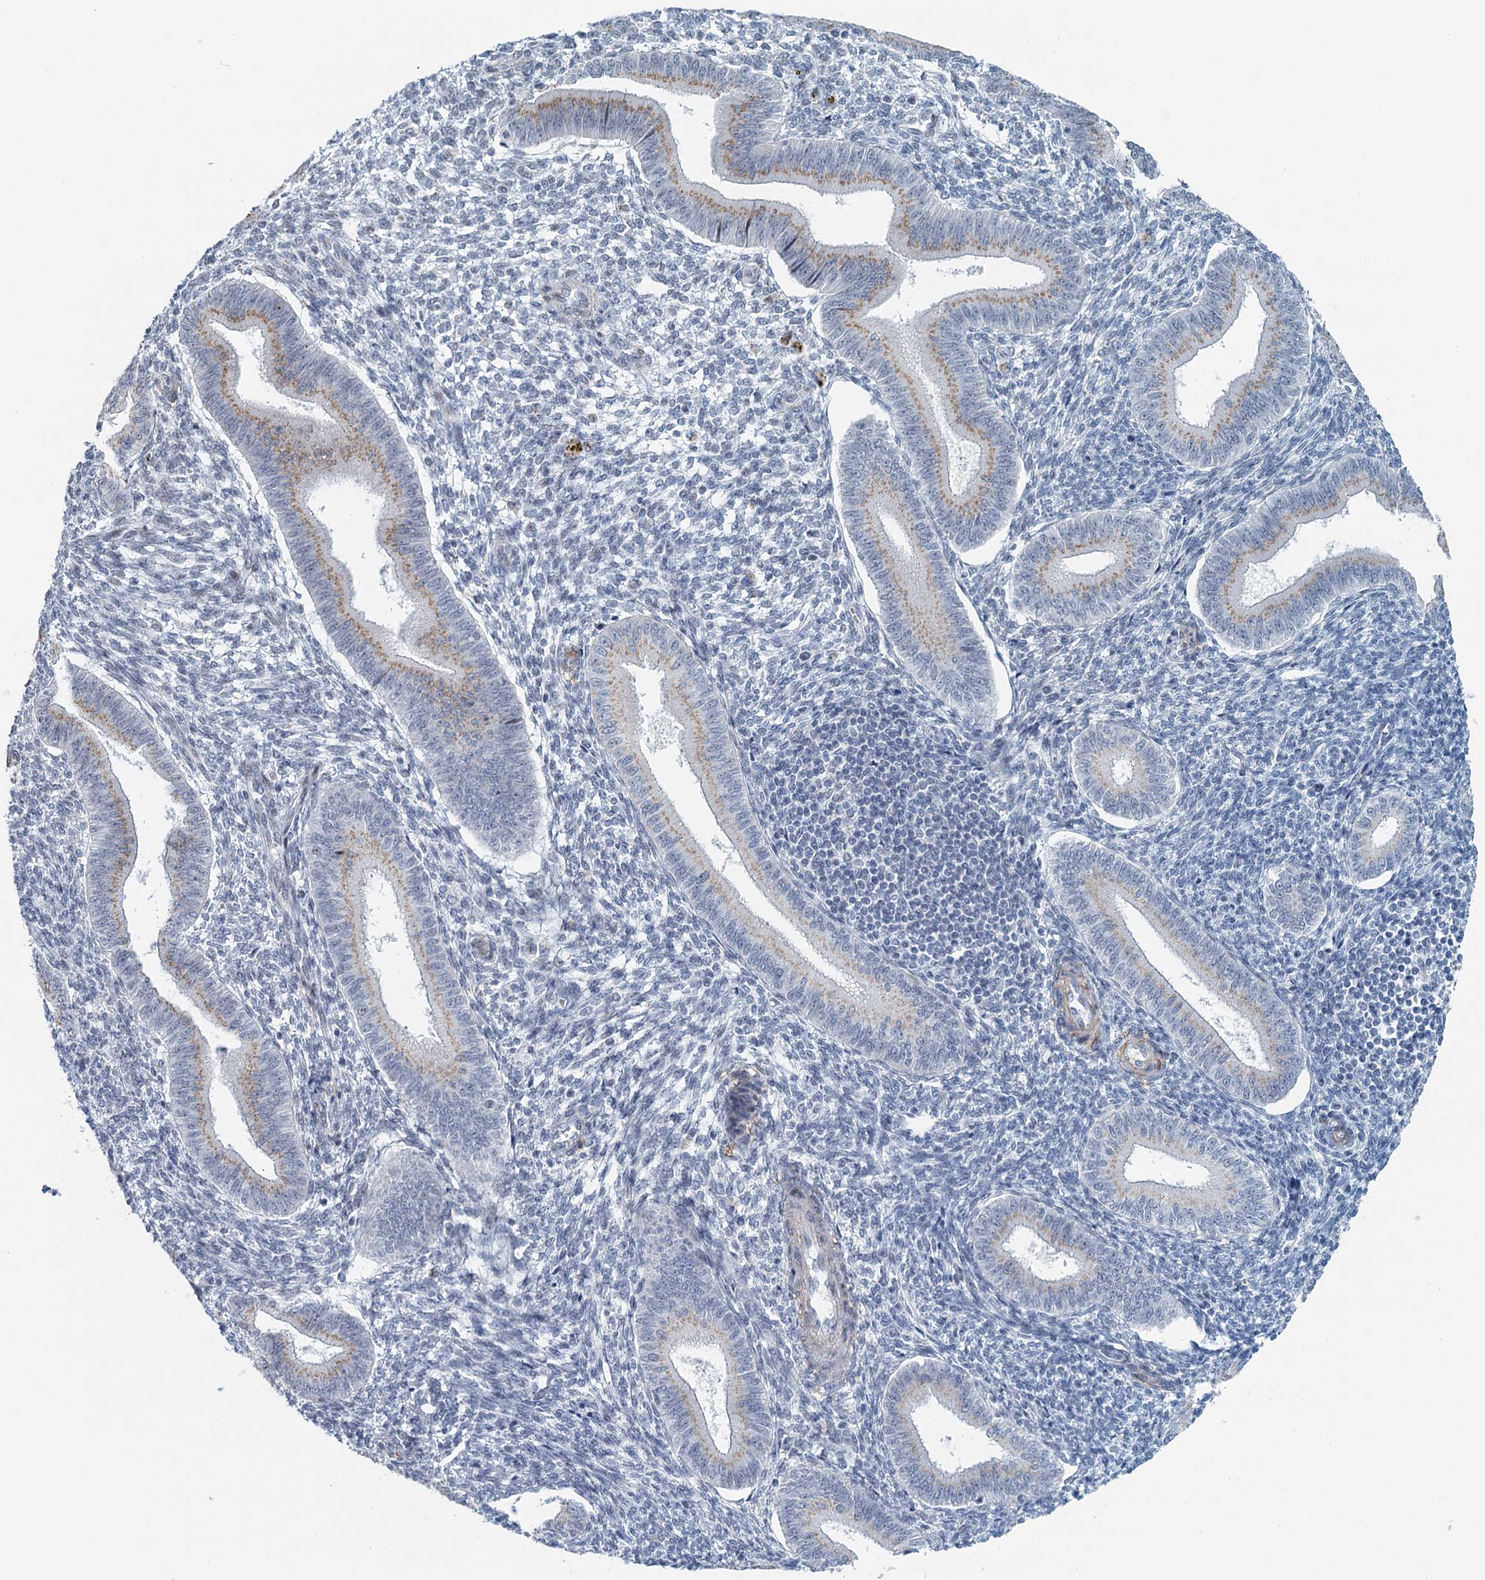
{"staining": {"intensity": "negative", "quantity": "none", "location": "none"}, "tissue": "endometrium", "cell_type": "Cells in endometrial stroma", "image_type": "normal", "snomed": [{"axis": "morphology", "description": "Normal tissue, NOS"}, {"axis": "topography", "description": "Uterus"}, {"axis": "topography", "description": "Endometrium"}], "caption": "Human endometrium stained for a protein using IHC demonstrates no positivity in cells in endometrial stroma.", "gene": "ZNF527", "patient": {"sex": "female", "age": 48}}